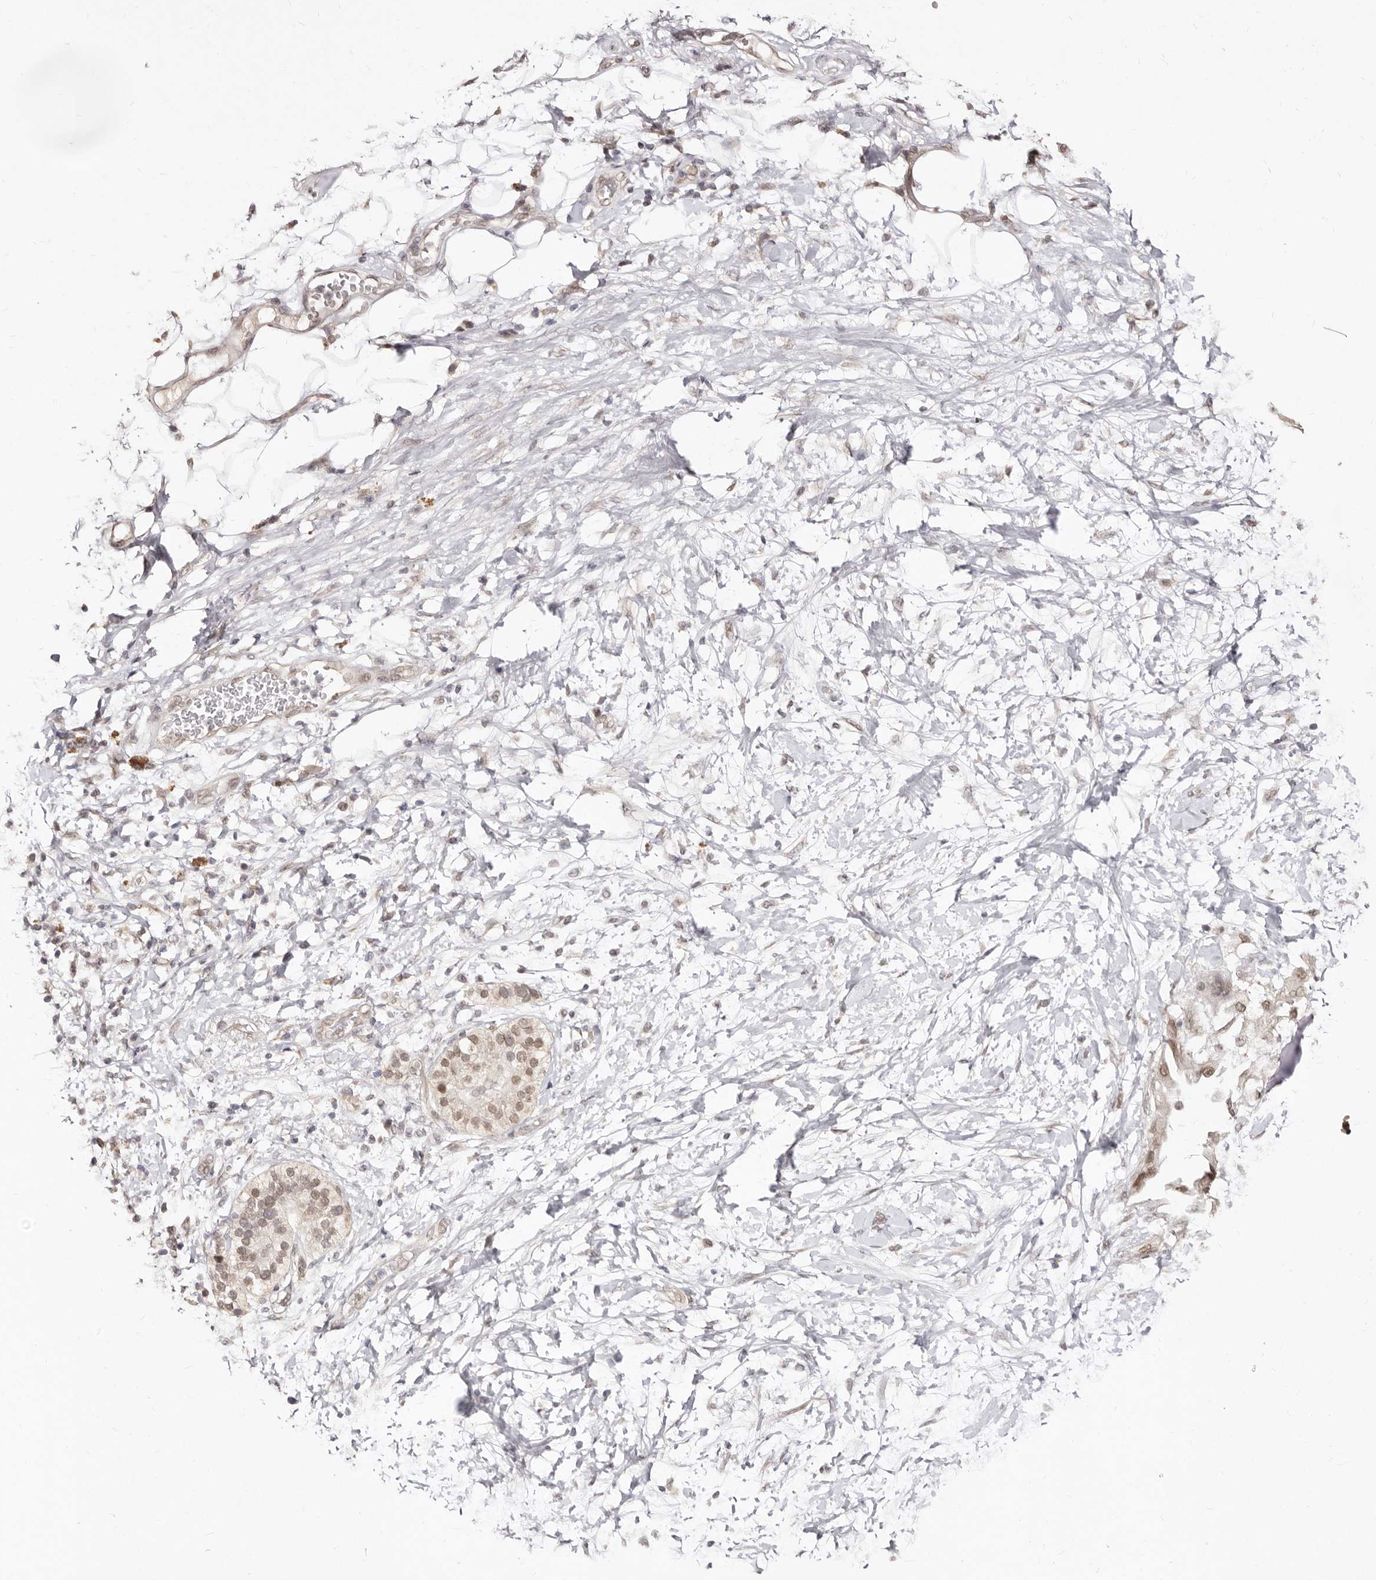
{"staining": {"intensity": "weak", "quantity": "<25%", "location": "cytoplasmic/membranous"}, "tissue": "adipose tissue", "cell_type": "Adipocytes", "image_type": "normal", "snomed": [{"axis": "morphology", "description": "Normal tissue, NOS"}, {"axis": "morphology", "description": "Adenocarcinoma, NOS"}, {"axis": "topography", "description": "Duodenum"}, {"axis": "topography", "description": "Peripheral nerve tissue"}], "caption": "Image shows no protein positivity in adipocytes of unremarkable adipose tissue. (Stains: DAB IHC with hematoxylin counter stain, Microscopy: brightfield microscopy at high magnification).", "gene": "LCORL", "patient": {"sex": "female", "age": 60}}